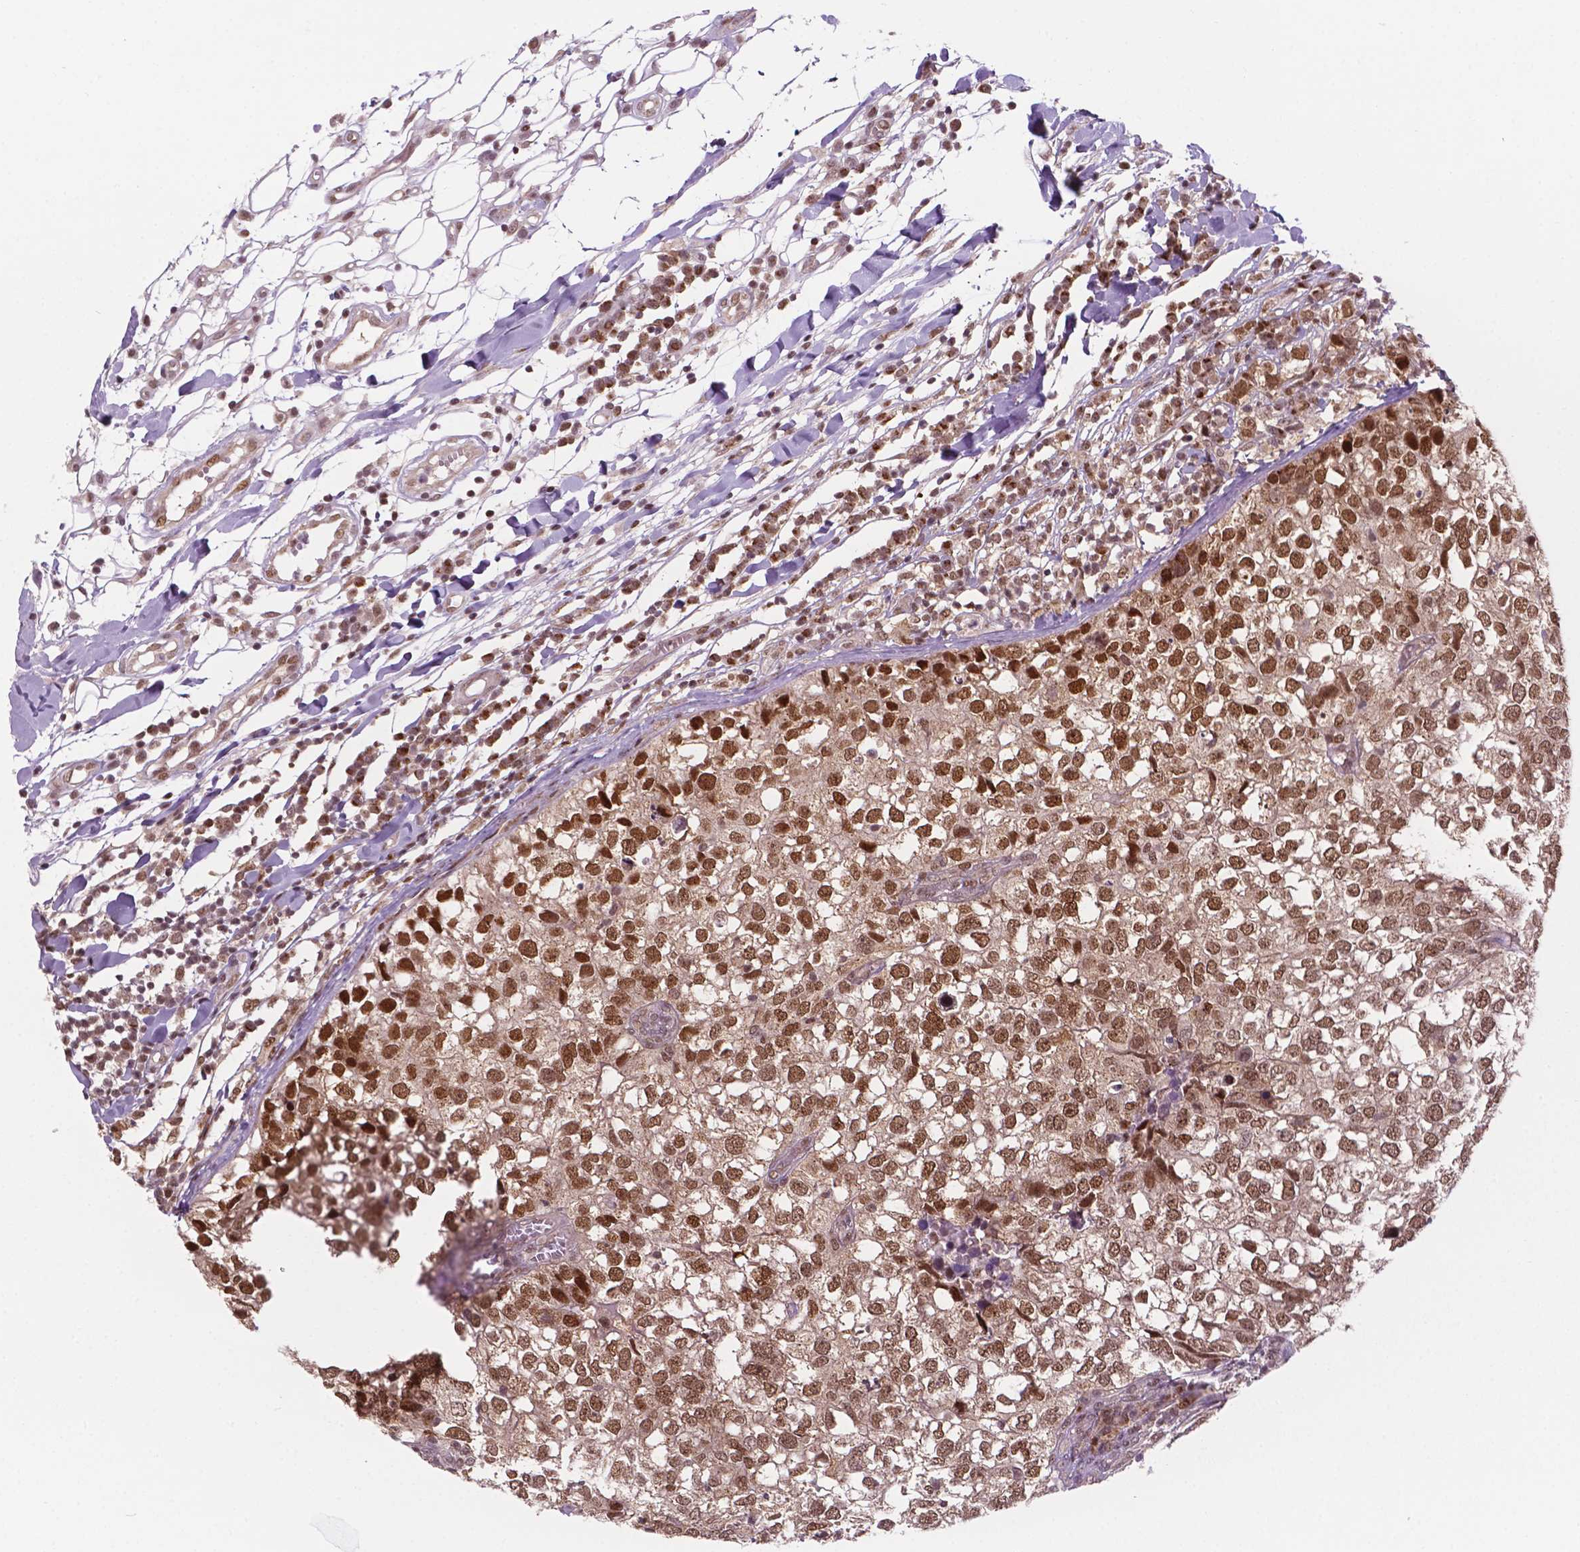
{"staining": {"intensity": "moderate", "quantity": ">75%", "location": "nuclear"}, "tissue": "breast cancer", "cell_type": "Tumor cells", "image_type": "cancer", "snomed": [{"axis": "morphology", "description": "Duct carcinoma"}, {"axis": "topography", "description": "Breast"}], "caption": "Breast cancer stained with a protein marker shows moderate staining in tumor cells.", "gene": "PER2", "patient": {"sex": "female", "age": 30}}